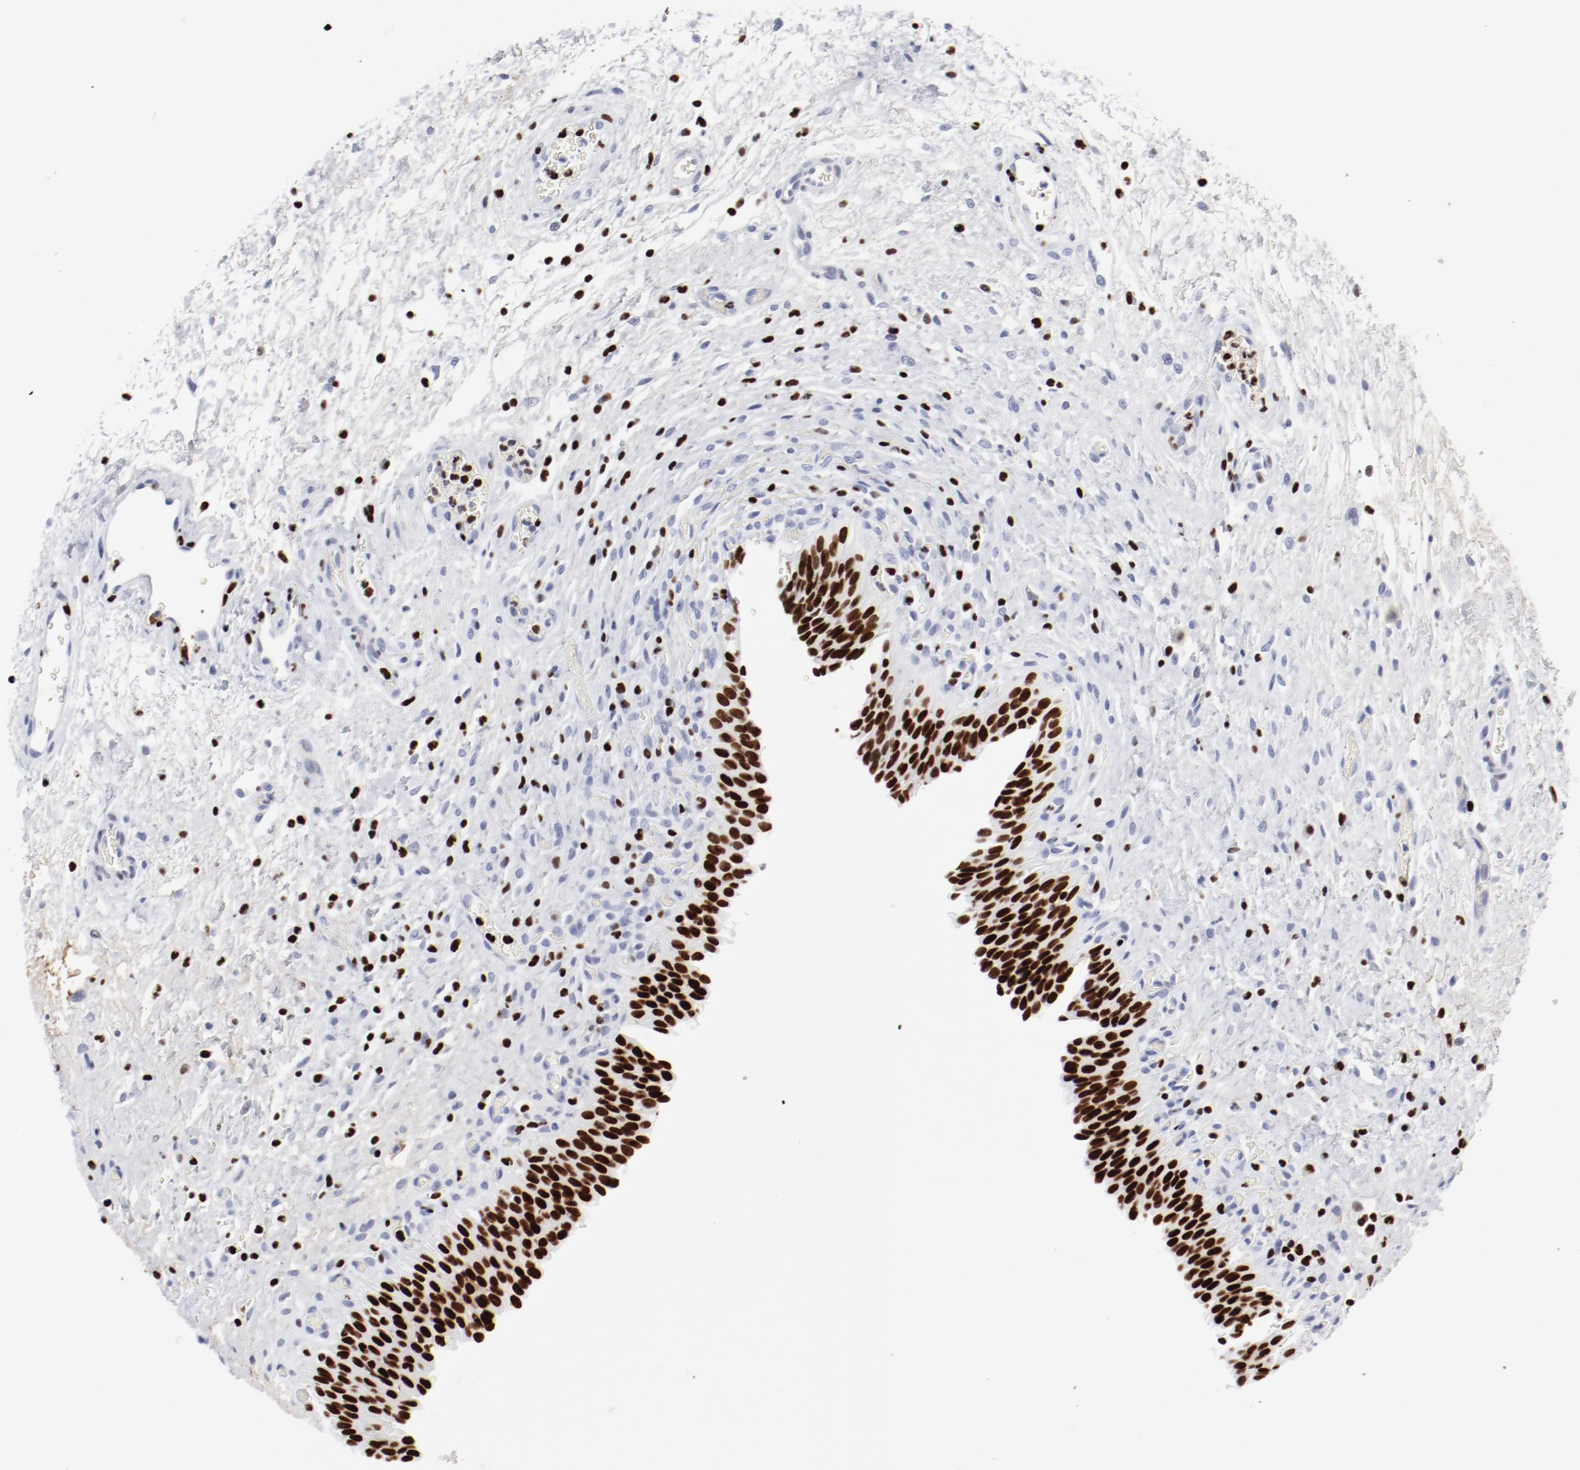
{"staining": {"intensity": "strong", "quantity": ">75%", "location": "nuclear"}, "tissue": "urinary bladder", "cell_type": "Urothelial cells", "image_type": "normal", "snomed": [{"axis": "morphology", "description": "Normal tissue, NOS"}, {"axis": "topography", "description": "Urinary bladder"}], "caption": "Immunohistochemistry photomicrograph of normal human urinary bladder stained for a protein (brown), which reveals high levels of strong nuclear positivity in approximately >75% of urothelial cells.", "gene": "SMARCC2", "patient": {"sex": "male", "age": 51}}